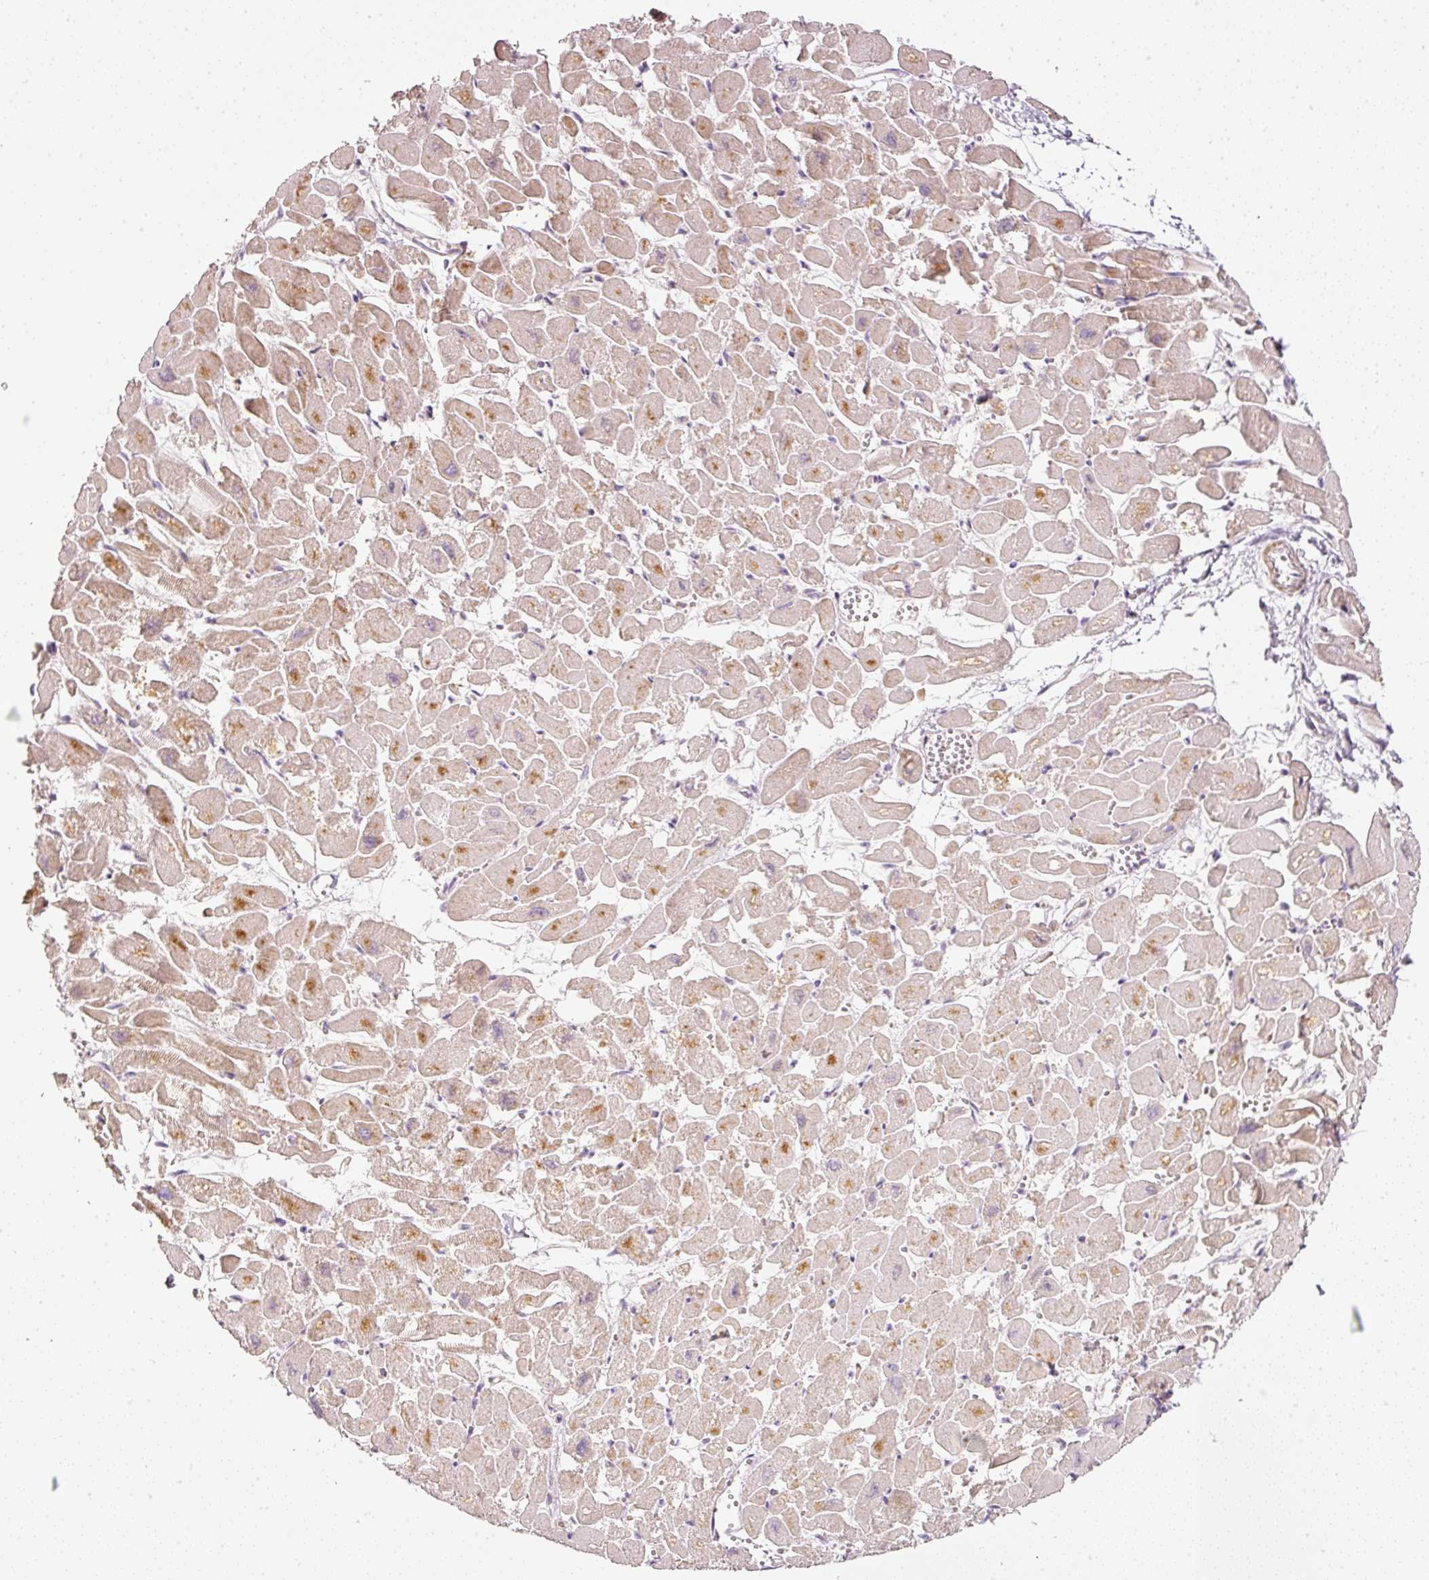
{"staining": {"intensity": "moderate", "quantity": ">75%", "location": "cytoplasmic/membranous,nuclear"}, "tissue": "heart muscle", "cell_type": "Cardiomyocytes", "image_type": "normal", "snomed": [{"axis": "morphology", "description": "Normal tissue, NOS"}, {"axis": "topography", "description": "Heart"}], "caption": "IHC micrograph of normal human heart muscle stained for a protein (brown), which exhibits medium levels of moderate cytoplasmic/membranous,nuclear positivity in about >75% of cardiomyocytes.", "gene": "TOGARAM1", "patient": {"sex": "male", "age": 54}}